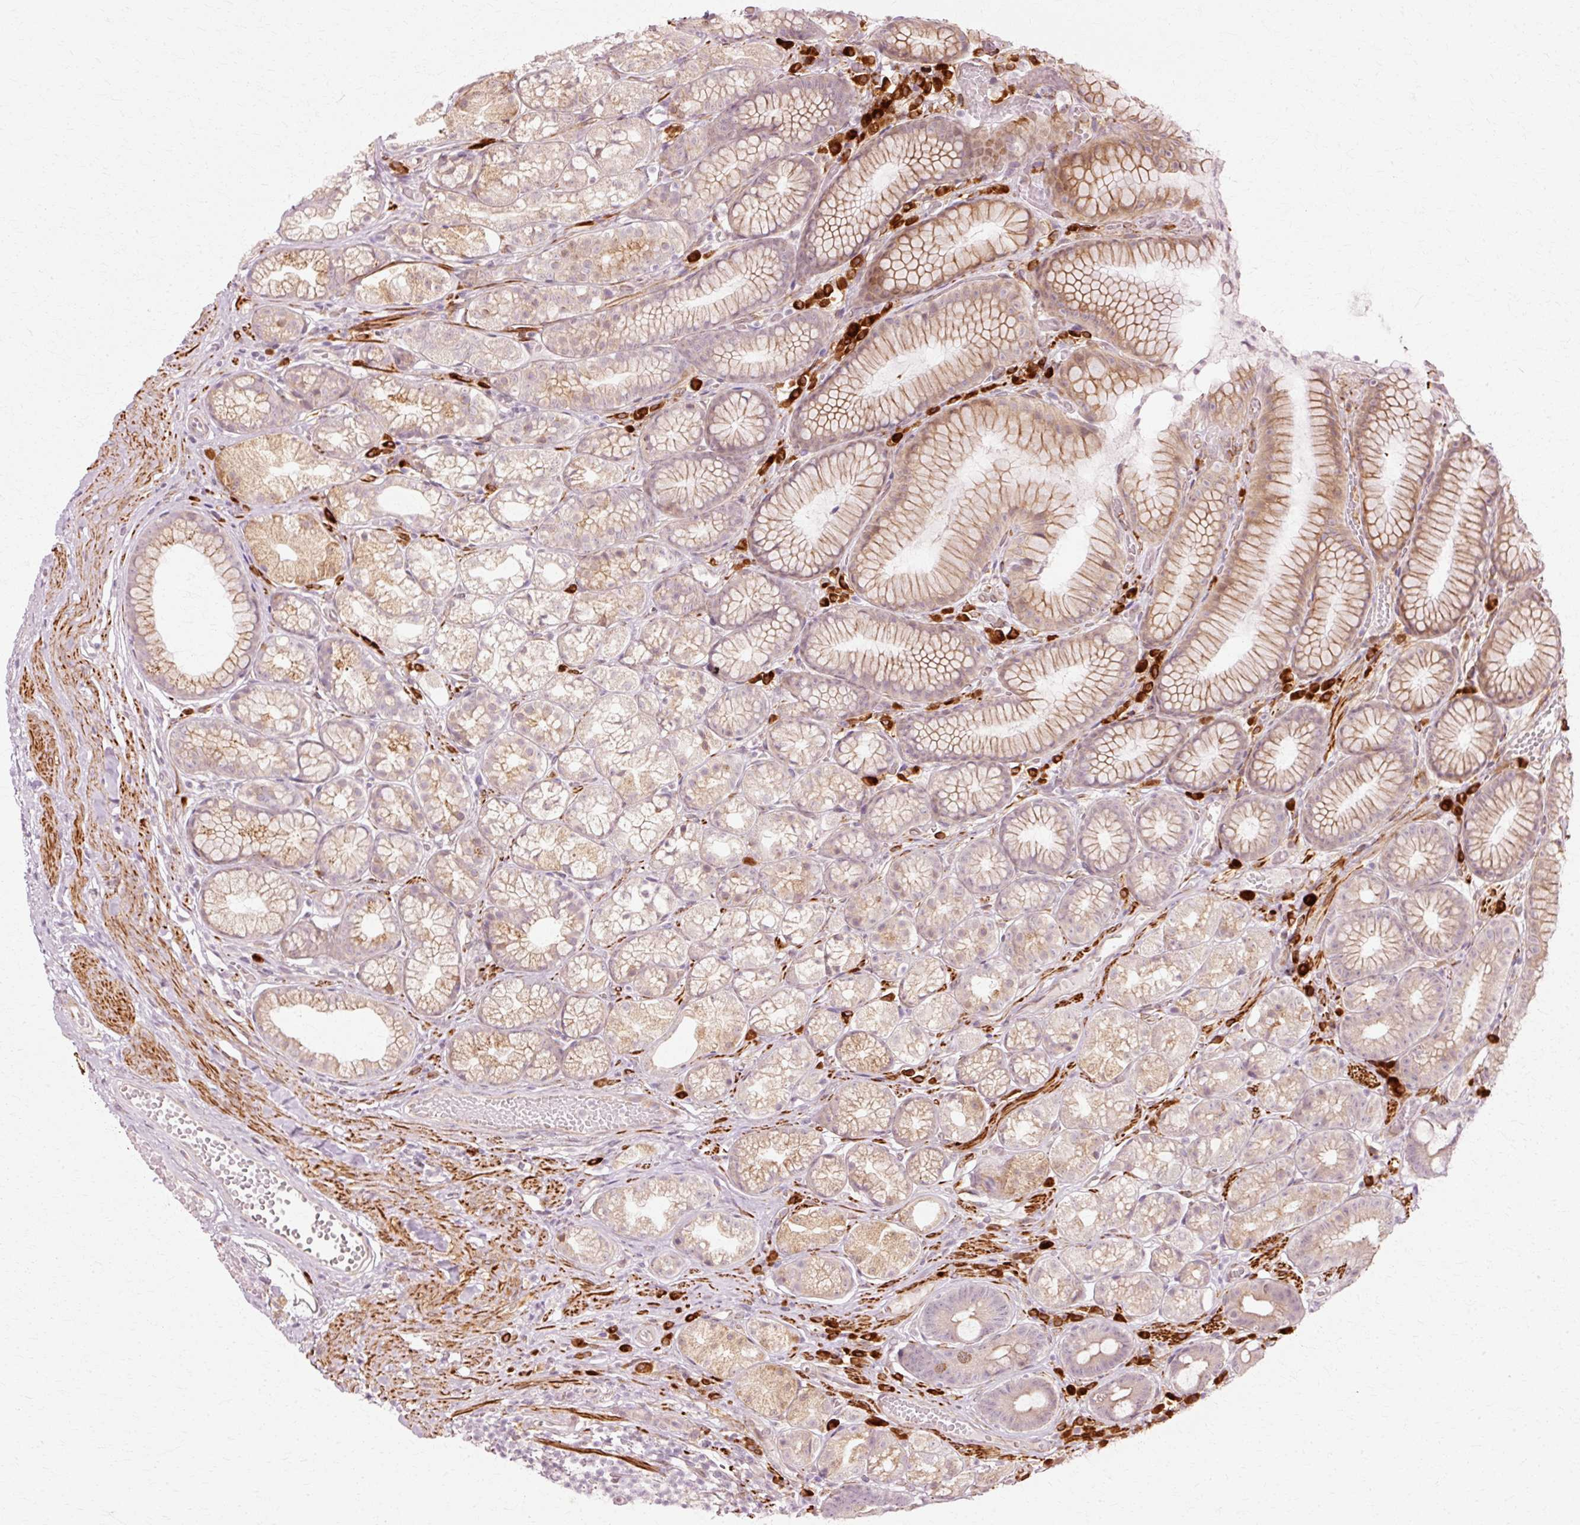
{"staining": {"intensity": "moderate", "quantity": "25%-75%", "location": "cytoplasmic/membranous"}, "tissue": "stomach", "cell_type": "Glandular cells", "image_type": "normal", "snomed": [{"axis": "morphology", "description": "Normal tissue, NOS"}, {"axis": "topography", "description": "Smooth muscle"}, {"axis": "topography", "description": "Stomach"}], "caption": "Protein staining demonstrates moderate cytoplasmic/membranous expression in about 25%-75% of glandular cells in normal stomach. Ihc stains the protein in brown and the nuclei are stained blue.", "gene": "RANBP2", "patient": {"sex": "male", "age": 70}}